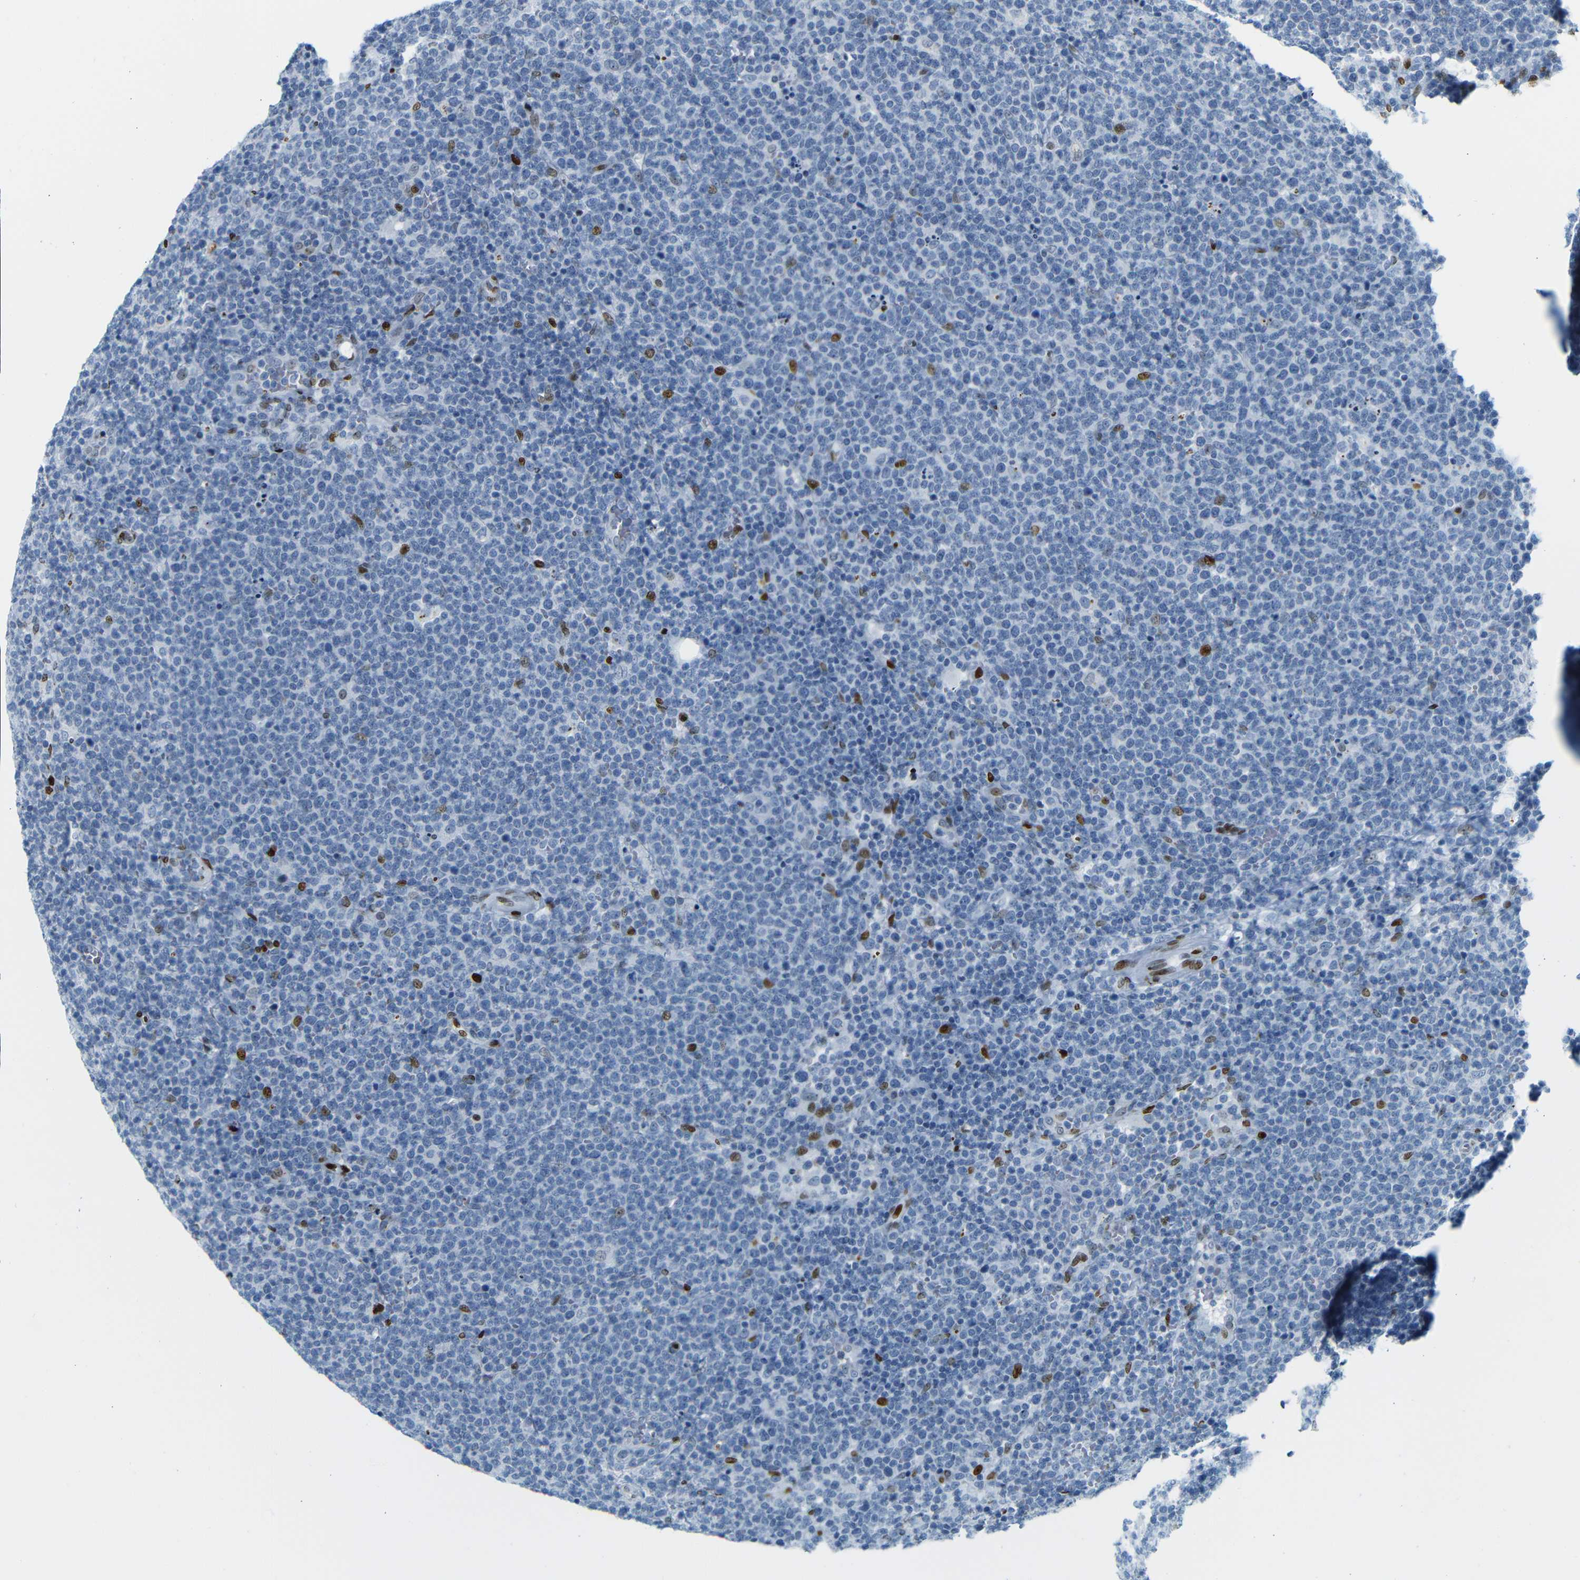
{"staining": {"intensity": "negative", "quantity": "none", "location": "none"}, "tissue": "lymphoma", "cell_type": "Tumor cells", "image_type": "cancer", "snomed": [{"axis": "morphology", "description": "Malignant lymphoma, non-Hodgkin's type, High grade"}, {"axis": "topography", "description": "Lymph node"}], "caption": "This is a histopathology image of immunohistochemistry staining of lymphoma, which shows no staining in tumor cells.", "gene": "NPIPB15", "patient": {"sex": "male", "age": 61}}